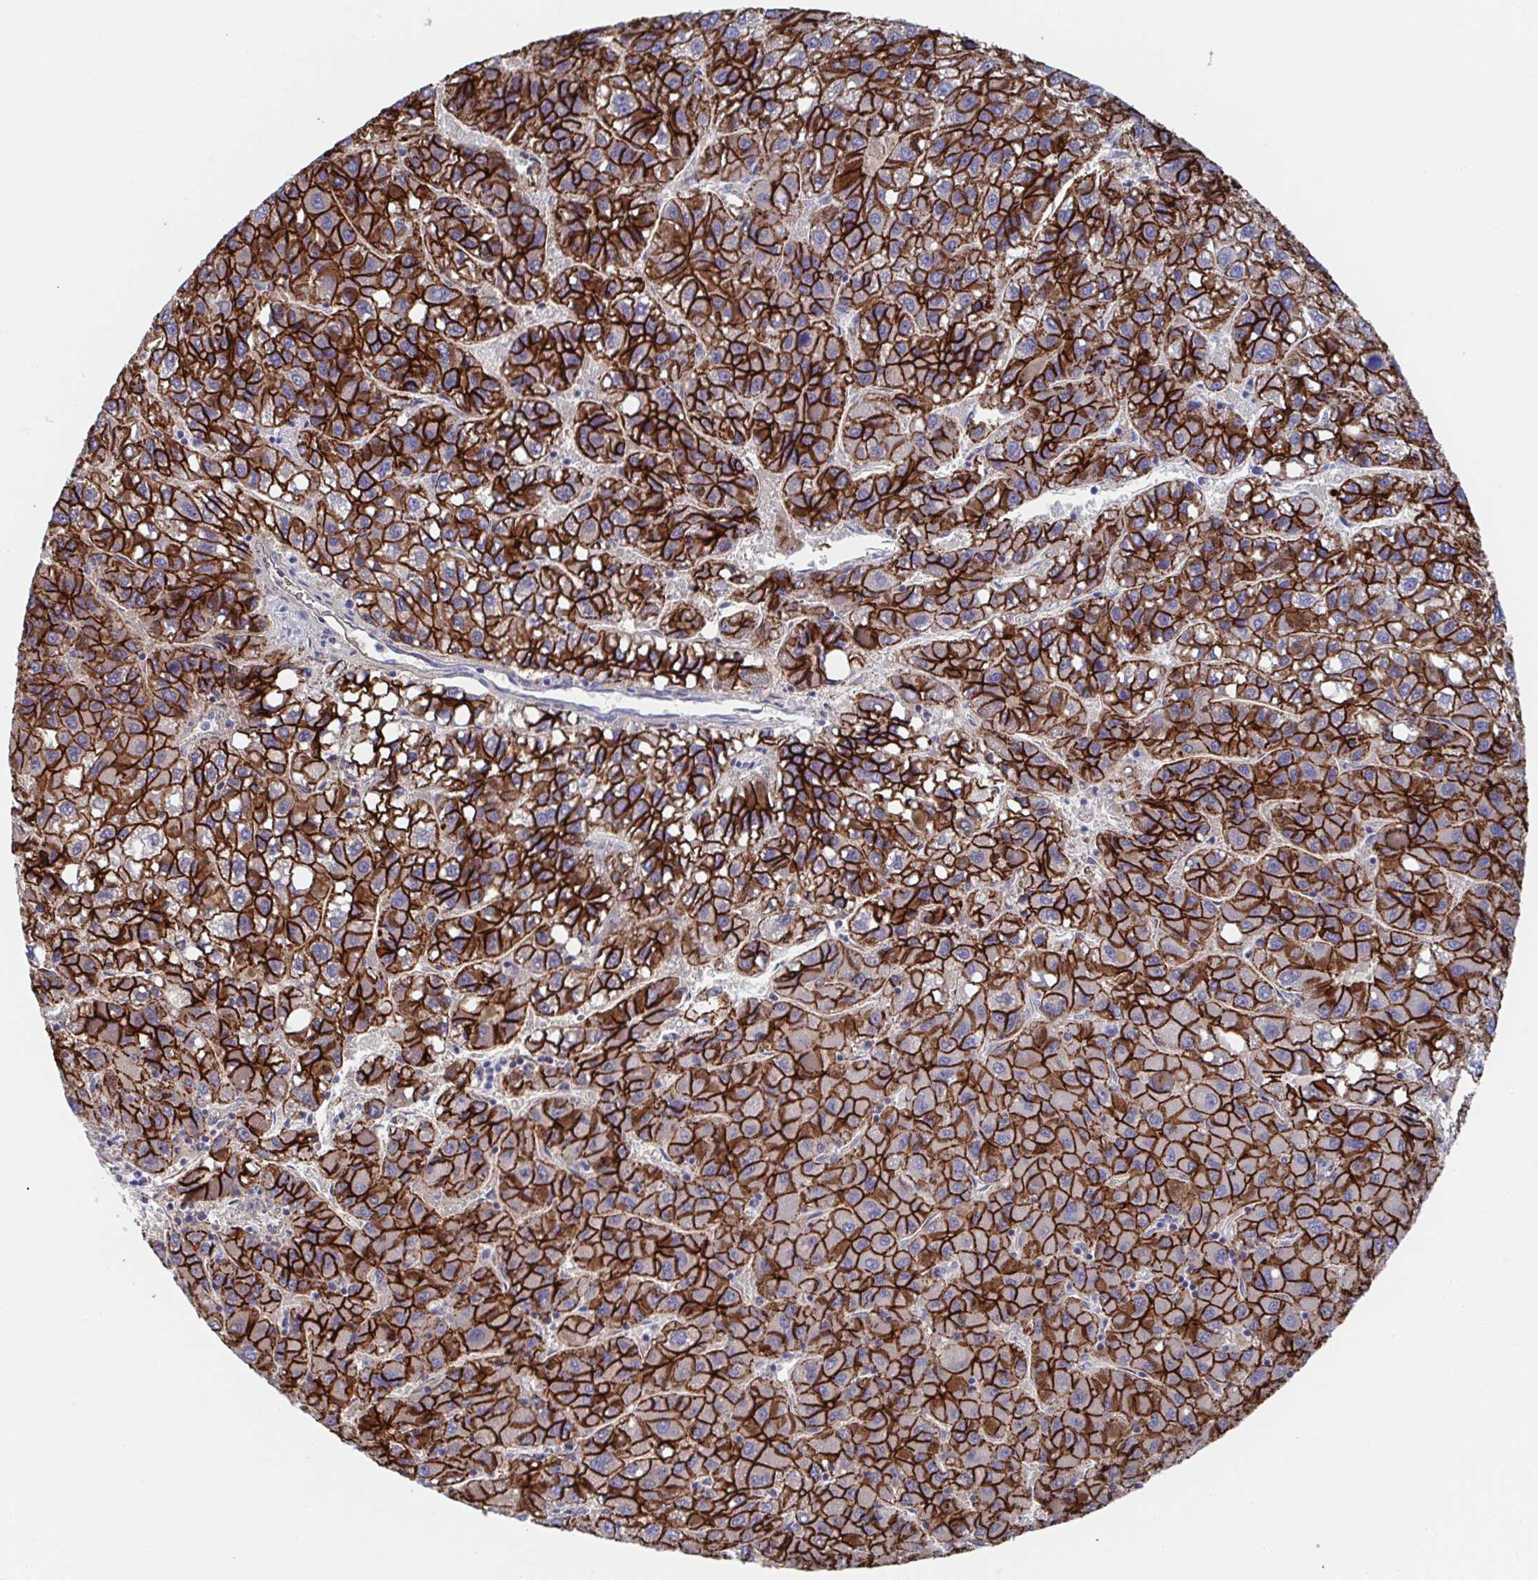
{"staining": {"intensity": "strong", "quantity": ">75%", "location": "cytoplasmic/membranous"}, "tissue": "liver cancer", "cell_type": "Tumor cells", "image_type": "cancer", "snomed": [{"axis": "morphology", "description": "Carcinoma, Hepatocellular, NOS"}, {"axis": "topography", "description": "Liver"}], "caption": "Immunohistochemistry (IHC) histopathology image of liver cancer stained for a protein (brown), which demonstrates high levels of strong cytoplasmic/membranous staining in approximately >75% of tumor cells.", "gene": "CDH2", "patient": {"sex": "female", "age": 82}}